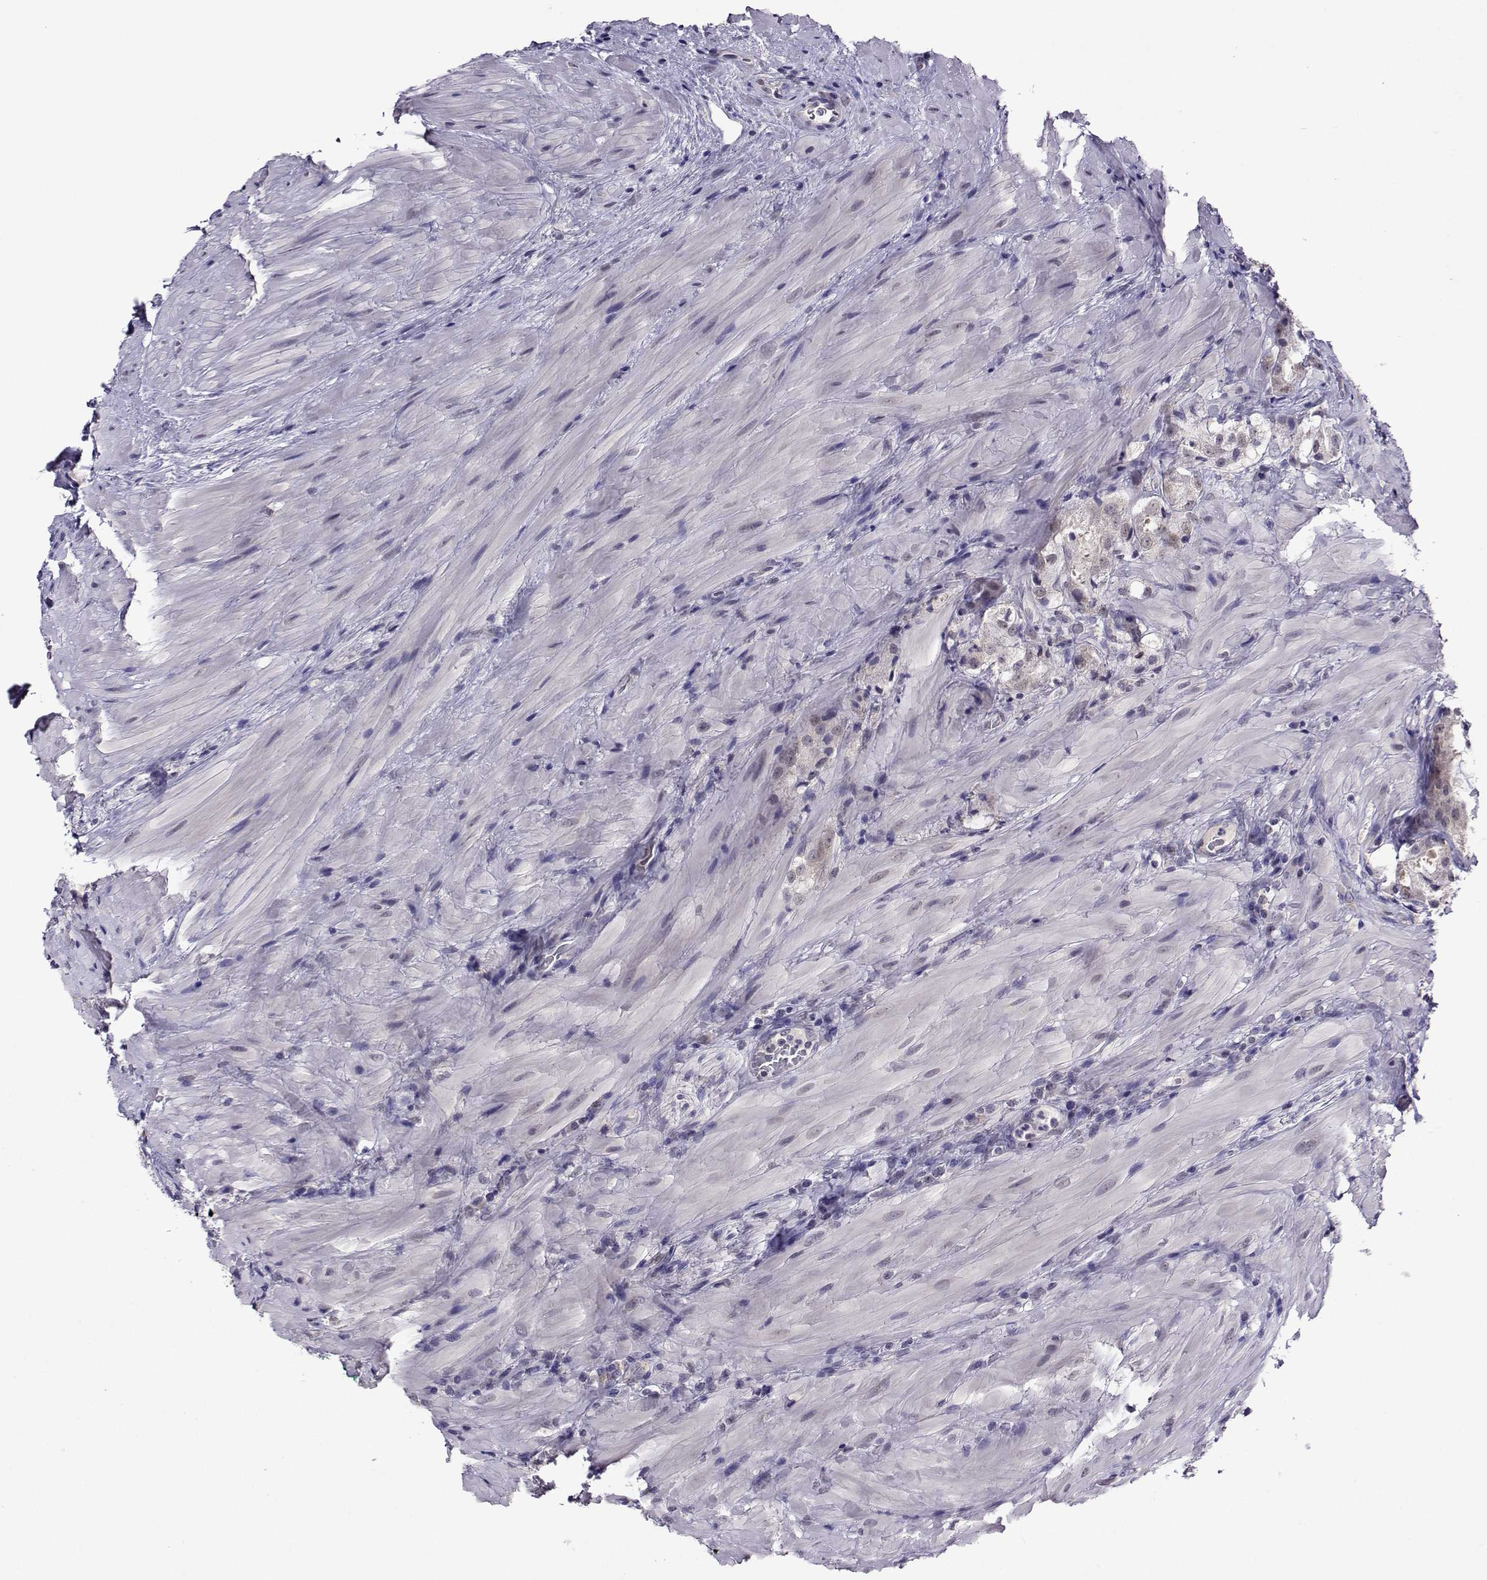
{"staining": {"intensity": "negative", "quantity": "none", "location": "none"}, "tissue": "prostate cancer", "cell_type": "Tumor cells", "image_type": "cancer", "snomed": [{"axis": "morphology", "description": "Adenocarcinoma, NOS"}, {"axis": "morphology", "description": "Adenocarcinoma, High grade"}, {"axis": "topography", "description": "Prostate"}], "caption": "The immunohistochemistry (IHC) image has no significant positivity in tumor cells of adenocarcinoma (prostate) tissue. (DAB immunohistochemistry visualized using brightfield microscopy, high magnification).", "gene": "DDX20", "patient": {"sex": "male", "age": 64}}